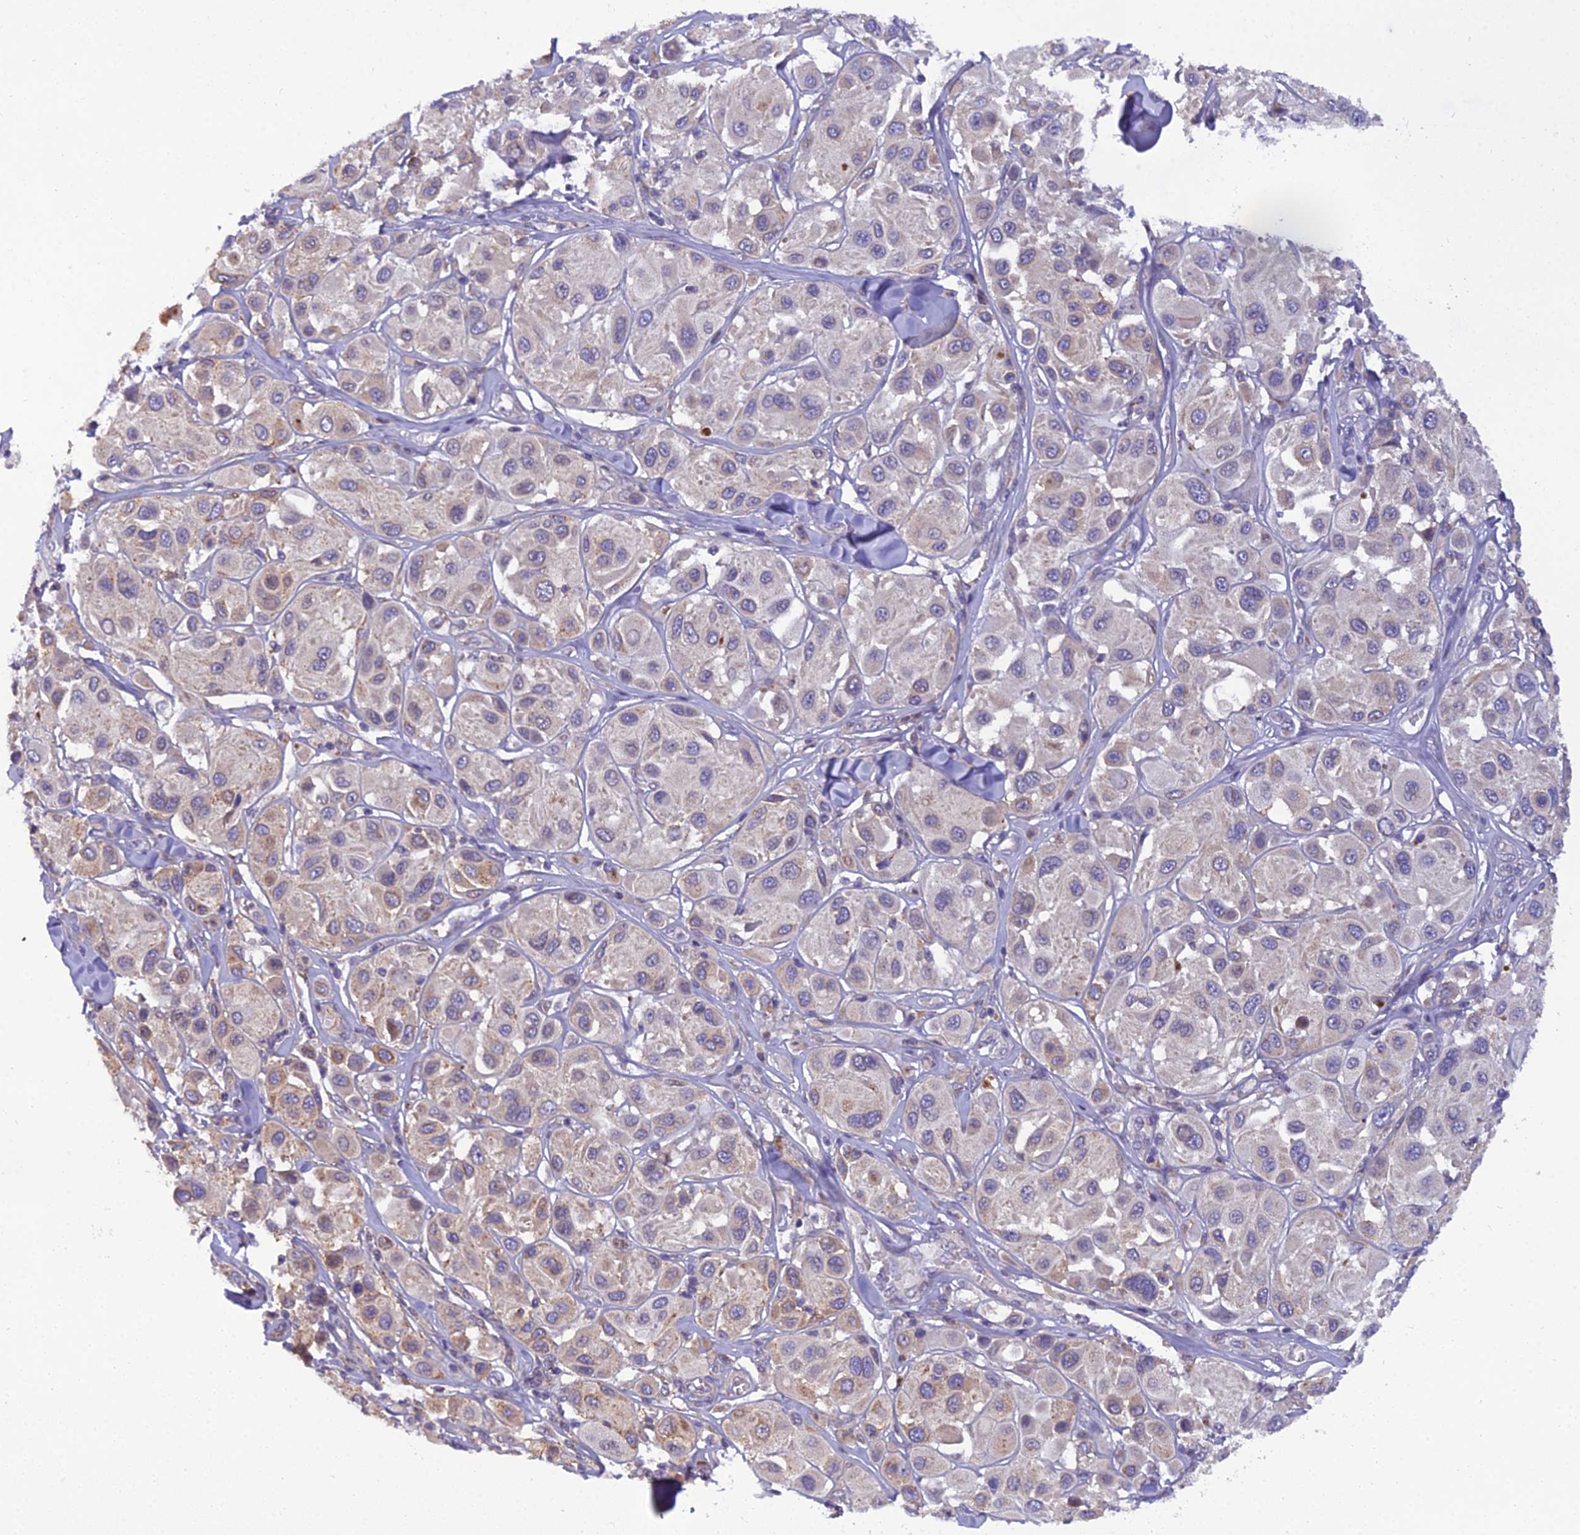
{"staining": {"intensity": "moderate", "quantity": "<25%", "location": "cytoplasmic/membranous"}, "tissue": "melanoma", "cell_type": "Tumor cells", "image_type": "cancer", "snomed": [{"axis": "morphology", "description": "Malignant melanoma, Metastatic site"}, {"axis": "topography", "description": "Skin"}], "caption": "Tumor cells show moderate cytoplasmic/membranous positivity in approximately <25% of cells in malignant melanoma (metastatic site).", "gene": "GOLPH3", "patient": {"sex": "male", "age": 41}}